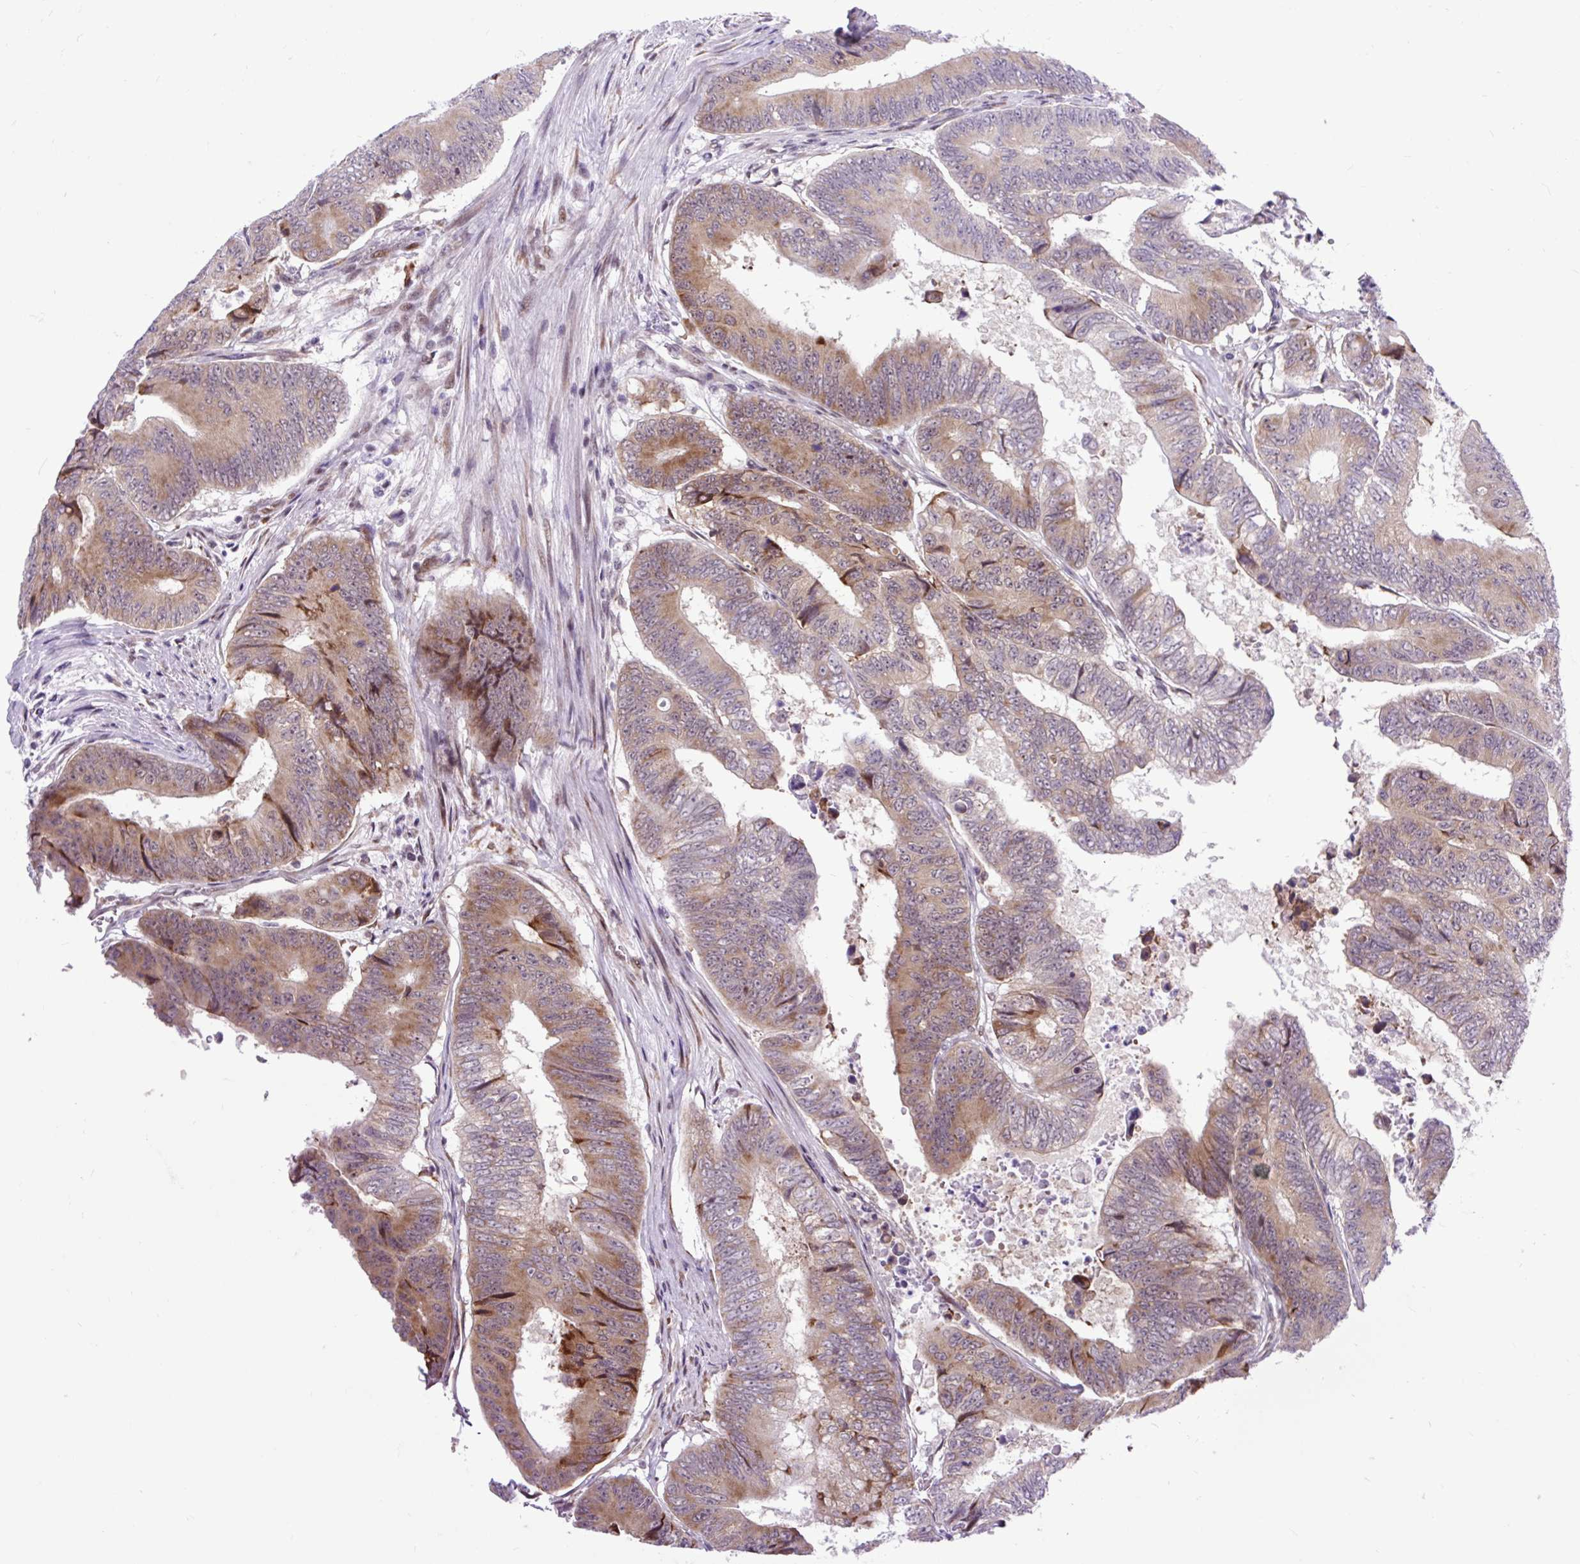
{"staining": {"intensity": "moderate", "quantity": ">75%", "location": "cytoplasmic/membranous"}, "tissue": "colorectal cancer", "cell_type": "Tumor cells", "image_type": "cancer", "snomed": [{"axis": "morphology", "description": "Adenocarcinoma, NOS"}, {"axis": "topography", "description": "Colon"}], "caption": "Protein expression analysis of colorectal cancer demonstrates moderate cytoplasmic/membranous staining in about >75% of tumor cells.", "gene": "CLK2", "patient": {"sex": "female", "age": 48}}